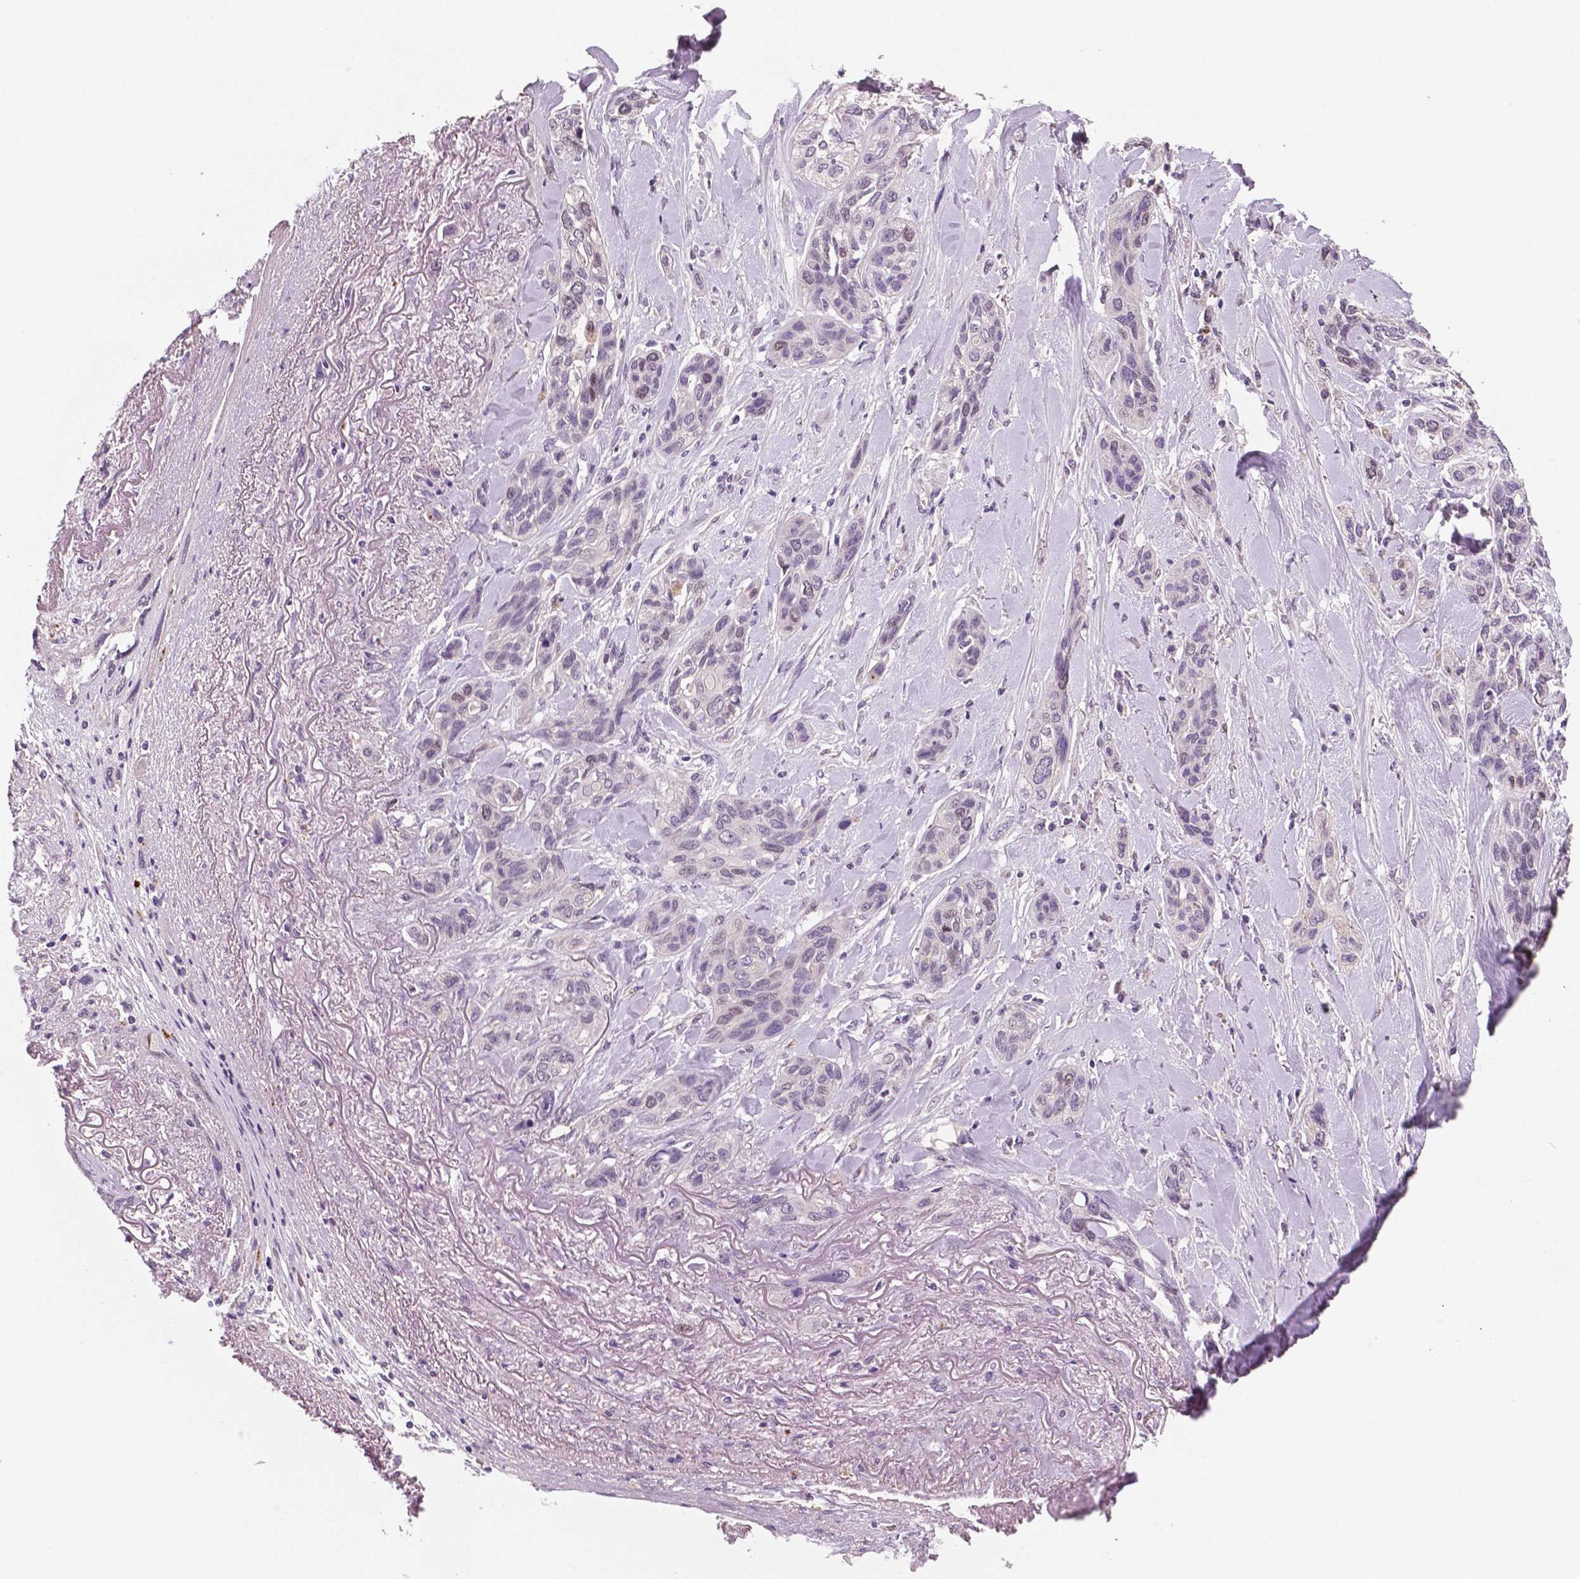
{"staining": {"intensity": "negative", "quantity": "none", "location": "none"}, "tissue": "lung cancer", "cell_type": "Tumor cells", "image_type": "cancer", "snomed": [{"axis": "morphology", "description": "Squamous cell carcinoma, NOS"}, {"axis": "topography", "description": "Lung"}], "caption": "Human lung cancer (squamous cell carcinoma) stained for a protein using immunohistochemistry (IHC) reveals no staining in tumor cells.", "gene": "MKI67", "patient": {"sex": "female", "age": 70}}